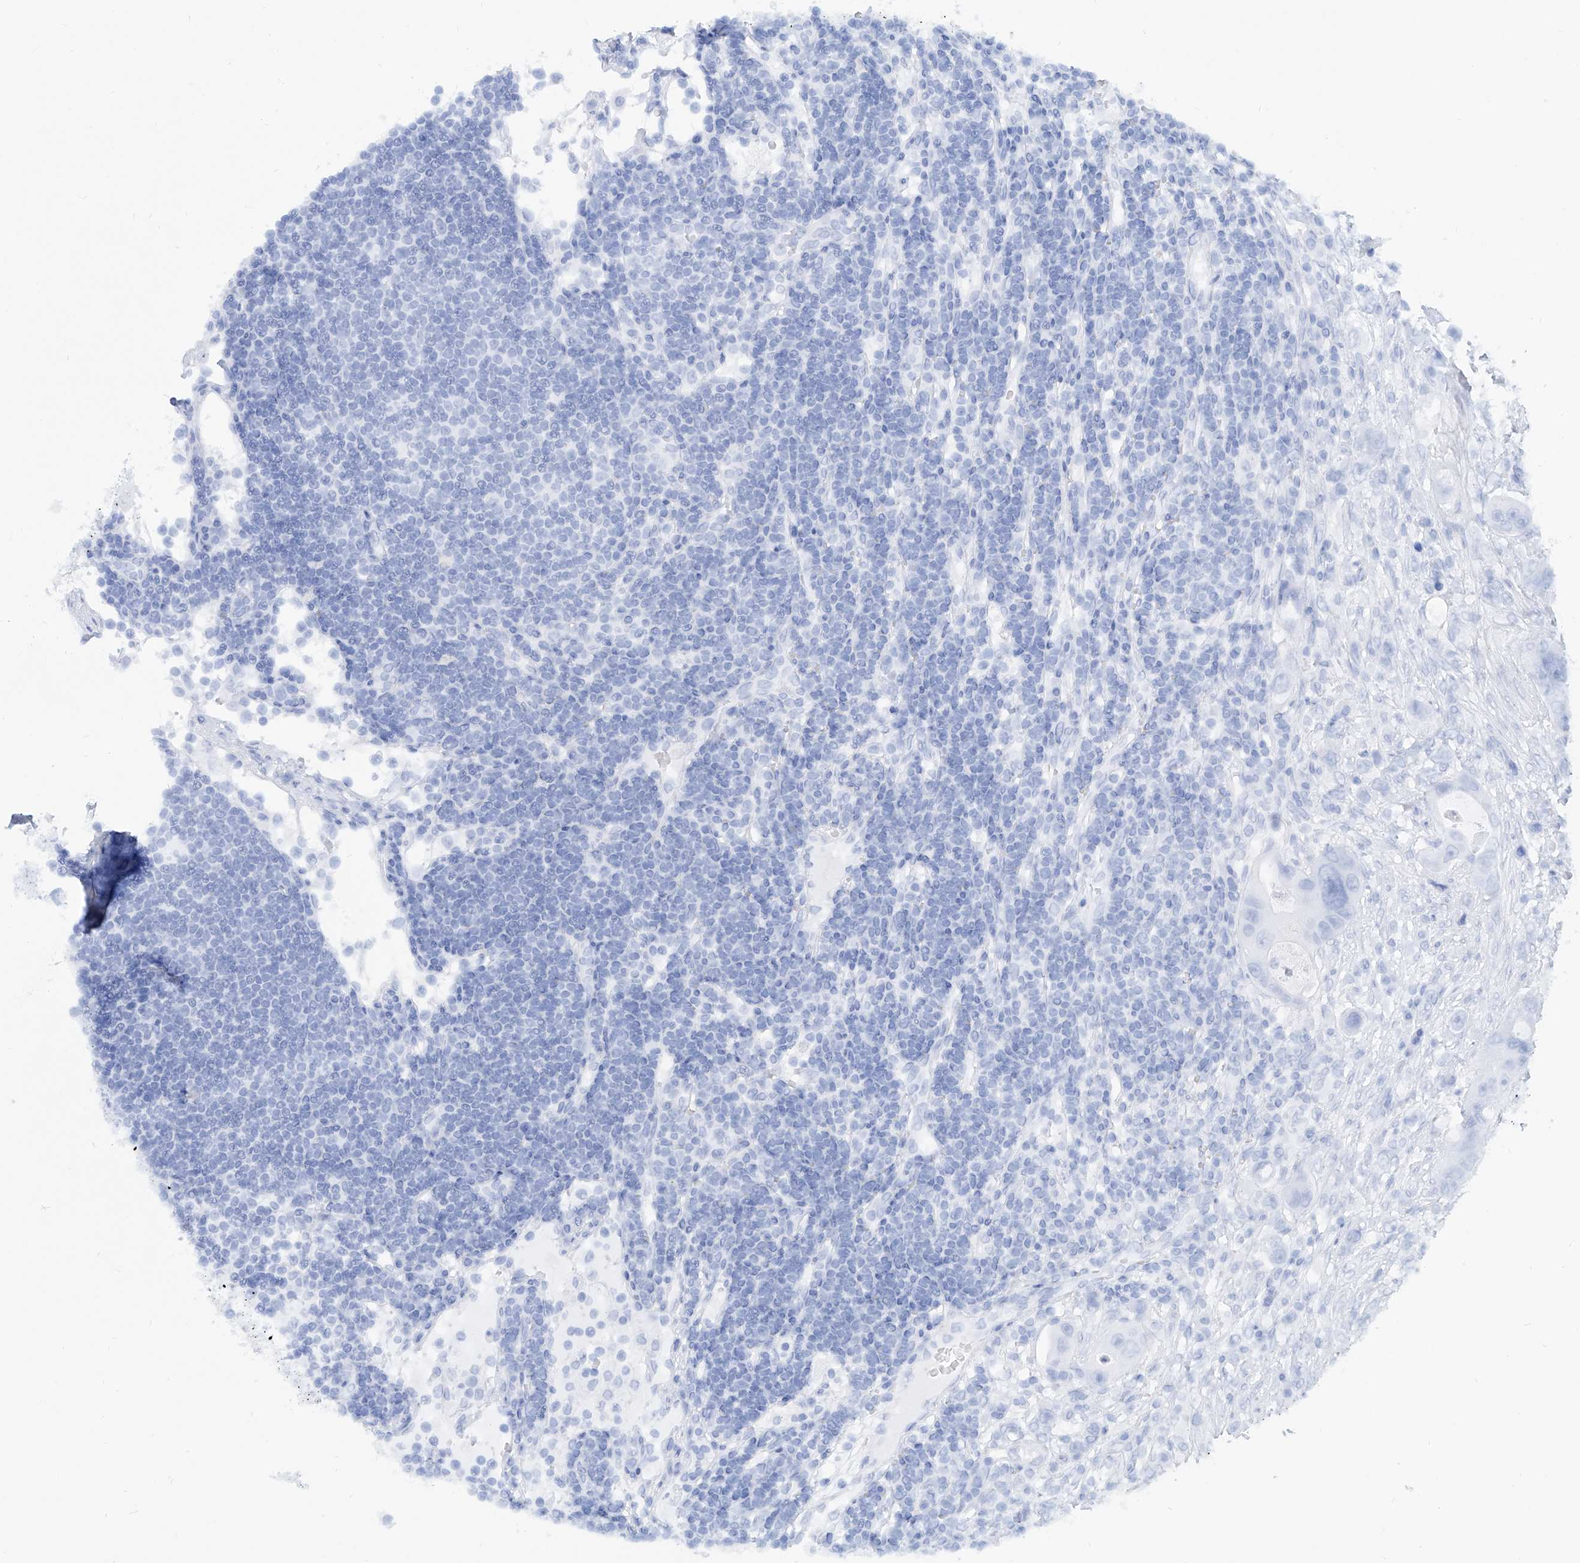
{"staining": {"intensity": "negative", "quantity": "none", "location": "none"}, "tissue": "colorectal cancer", "cell_type": "Tumor cells", "image_type": "cancer", "snomed": [{"axis": "morphology", "description": "Adenocarcinoma, NOS"}, {"axis": "topography", "description": "Colon"}], "caption": "High magnification brightfield microscopy of colorectal adenocarcinoma stained with DAB (3,3'-diaminobenzidine) (brown) and counterstained with hematoxylin (blue): tumor cells show no significant positivity.", "gene": "PDXK", "patient": {"sex": "female", "age": 46}}